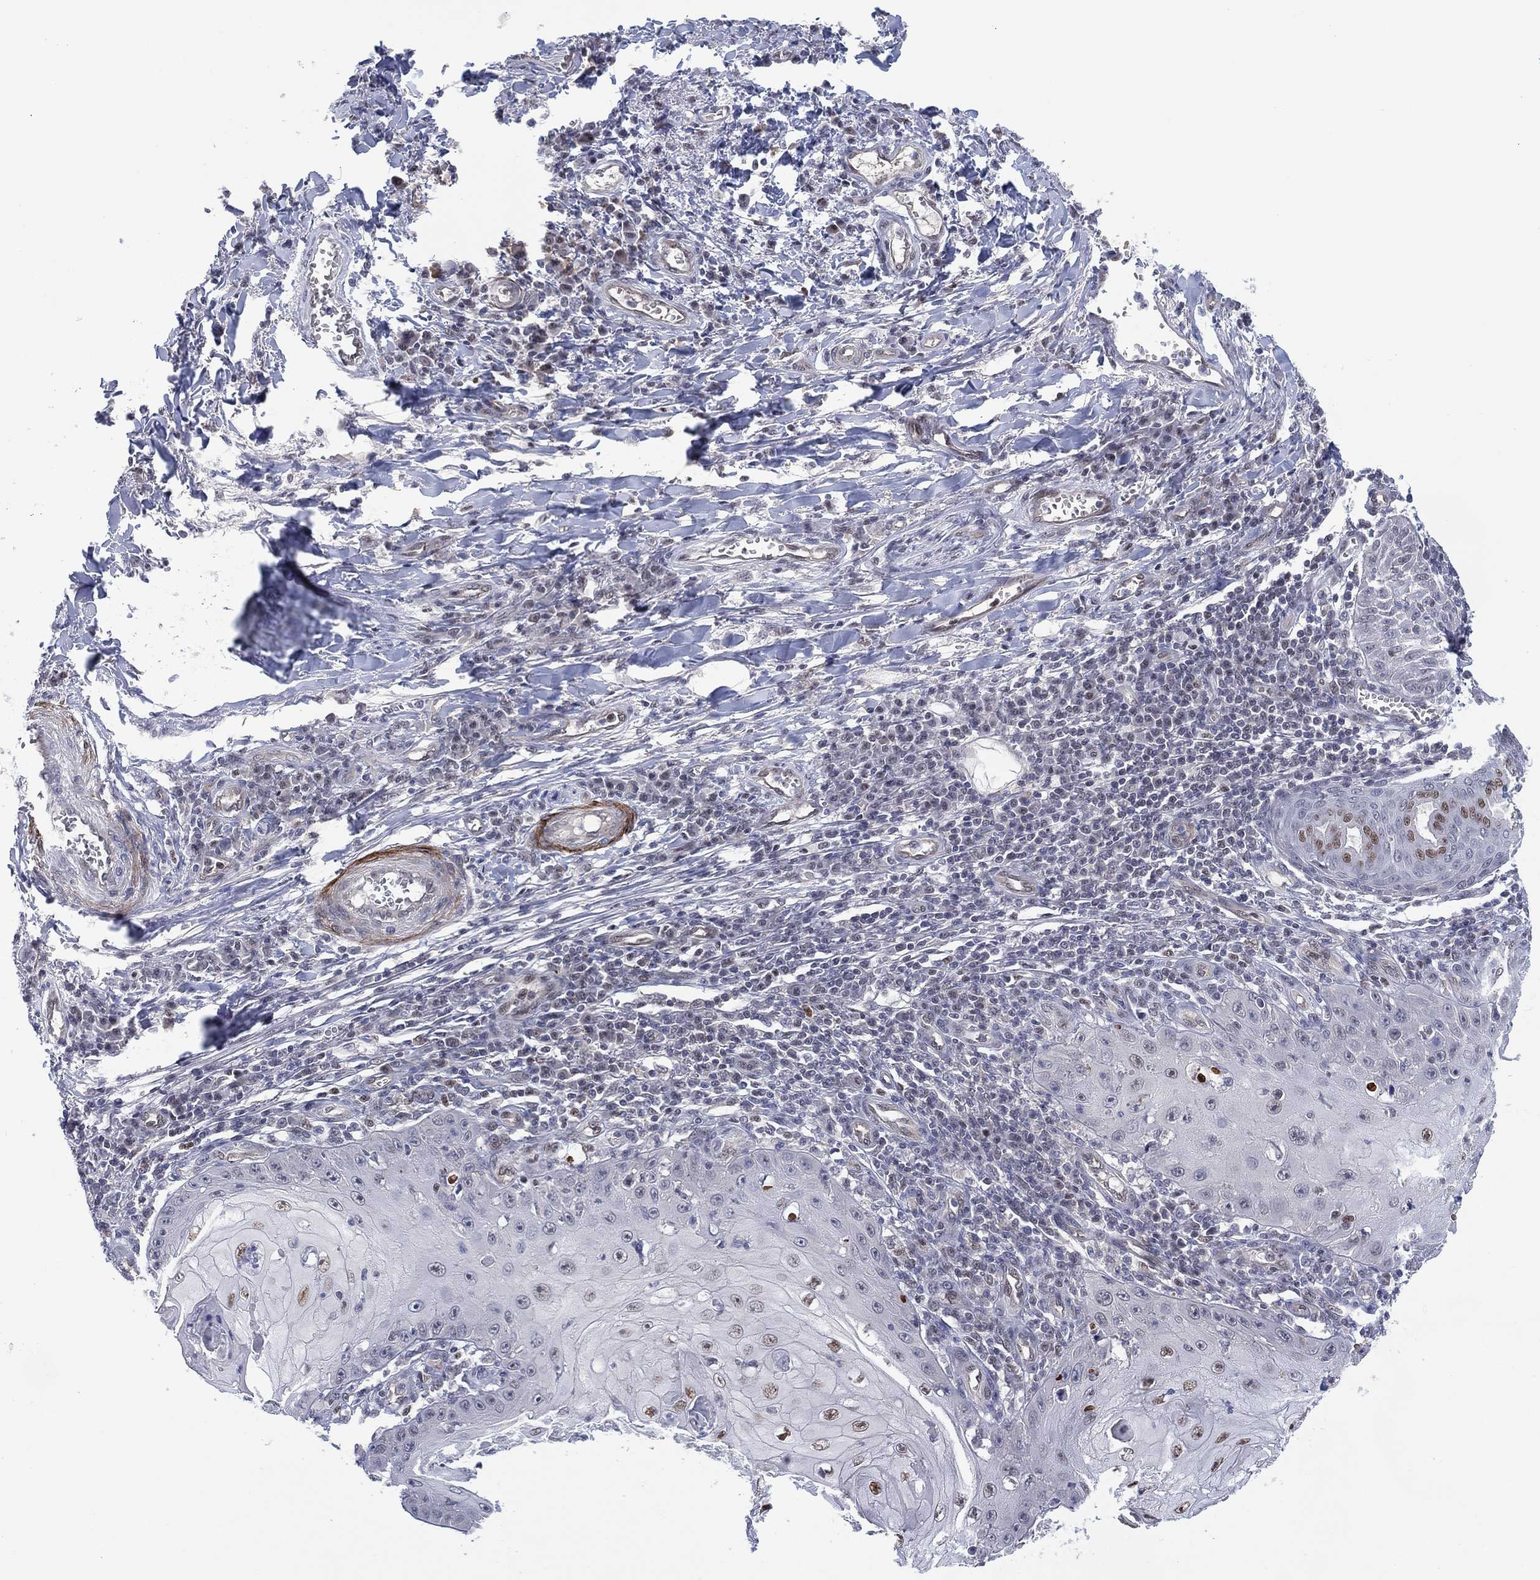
{"staining": {"intensity": "moderate", "quantity": "<25%", "location": "cytoplasmic/membranous,nuclear"}, "tissue": "skin cancer", "cell_type": "Tumor cells", "image_type": "cancer", "snomed": [{"axis": "morphology", "description": "Squamous cell carcinoma, NOS"}, {"axis": "topography", "description": "Skin"}], "caption": "Immunohistochemical staining of skin squamous cell carcinoma displays low levels of moderate cytoplasmic/membranous and nuclear staining in about <25% of tumor cells.", "gene": "GSE1", "patient": {"sex": "male", "age": 70}}